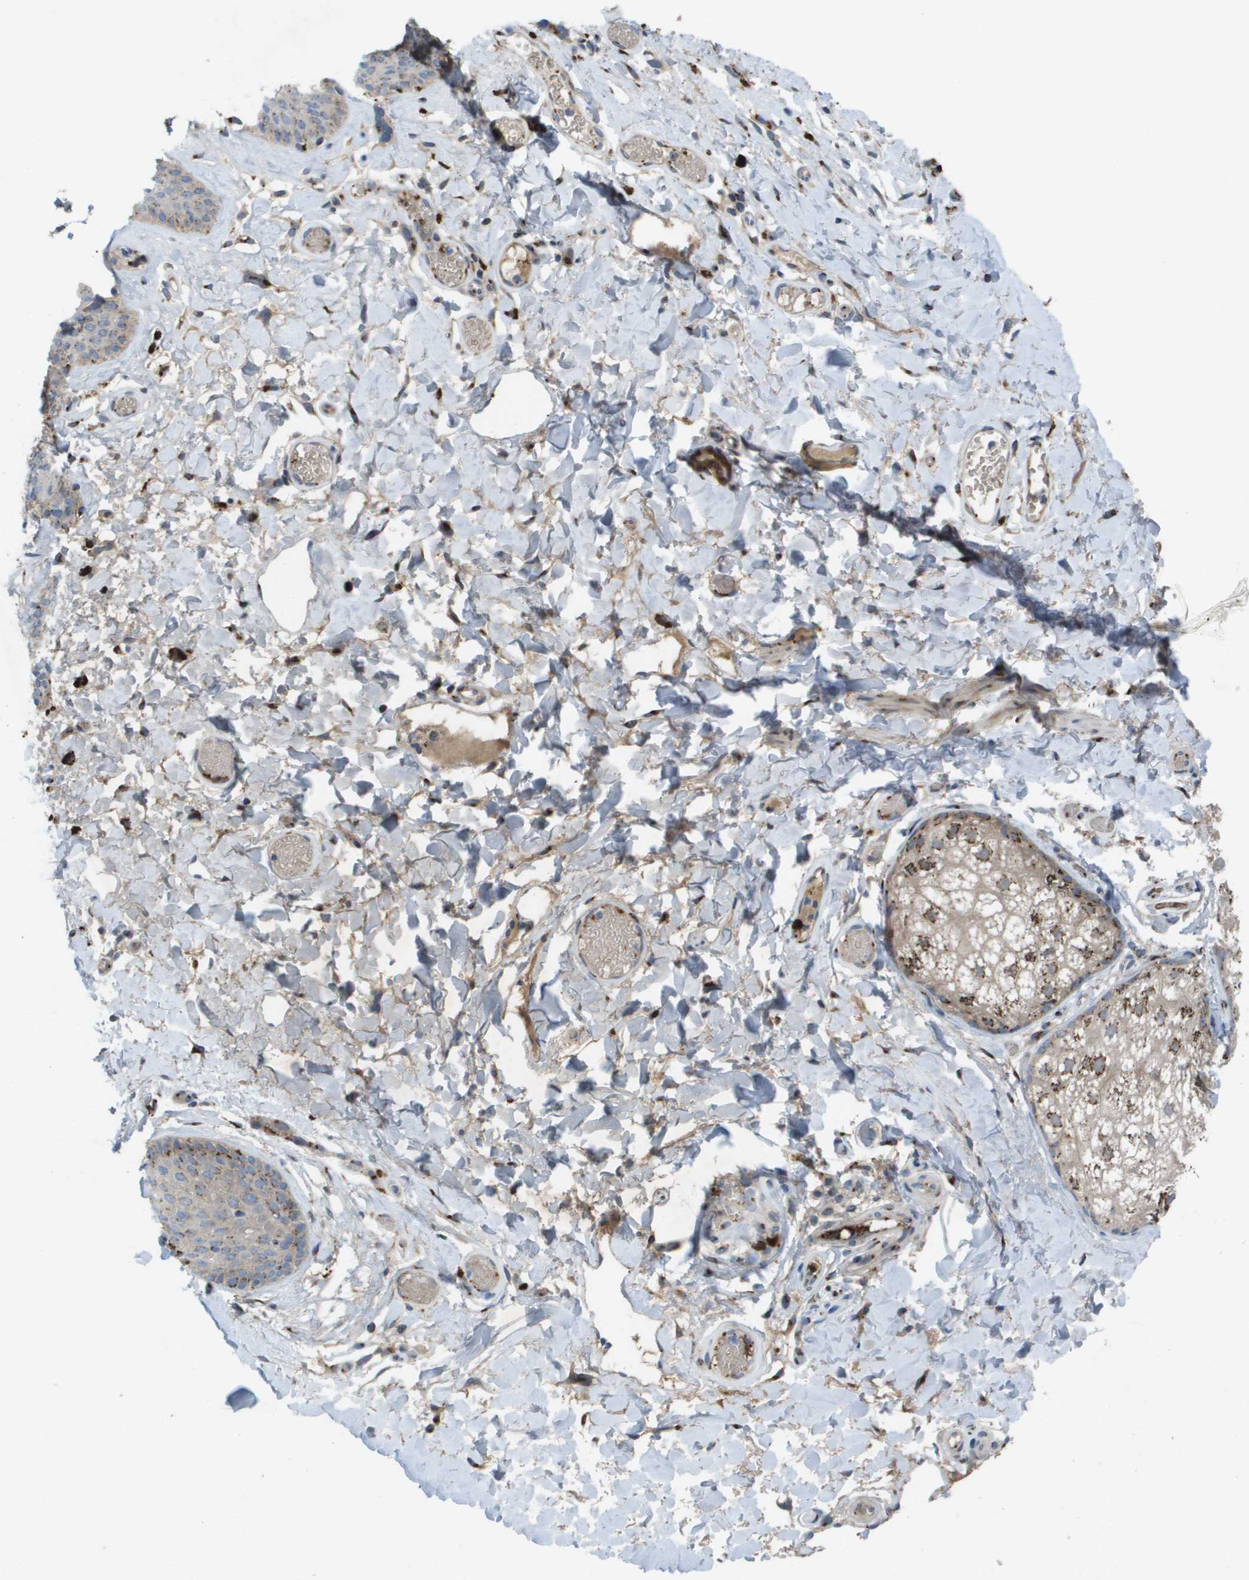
{"staining": {"intensity": "moderate", "quantity": "<25%", "location": "cytoplasmic/membranous"}, "tissue": "skin", "cell_type": "Epidermal cells", "image_type": "normal", "snomed": [{"axis": "morphology", "description": "Normal tissue, NOS"}, {"axis": "topography", "description": "Vulva"}], "caption": "Skin stained with immunohistochemistry (IHC) demonstrates moderate cytoplasmic/membranous expression in approximately <25% of epidermal cells. (Stains: DAB in brown, nuclei in blue, Microscopy: brightfield microscopy at high magnification).", "gene": "QSOX2", "patient": {"sex": "female", "age": 73}}